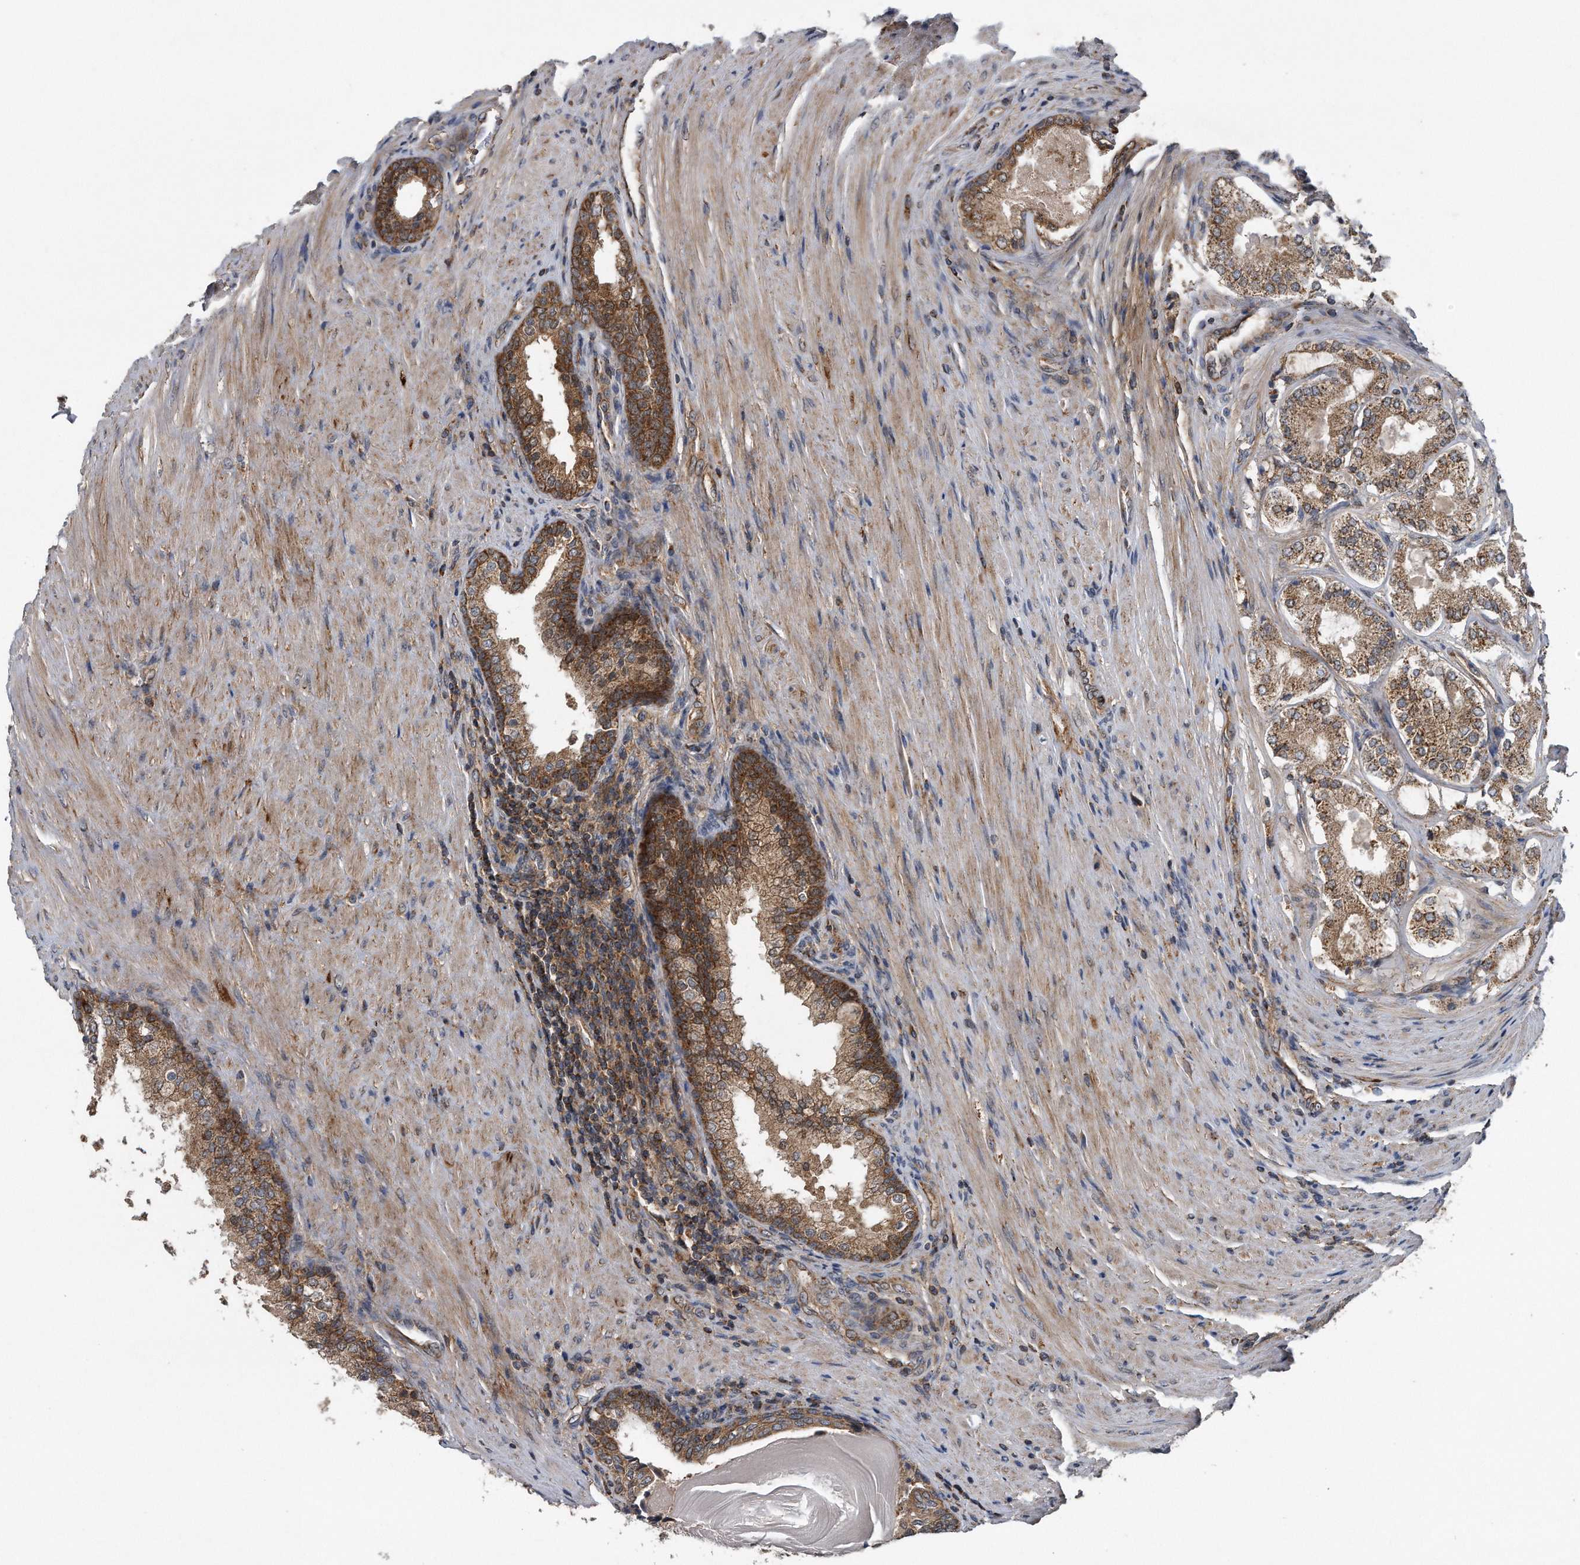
{"staining": {"intensity": "moderate", "quantity": ">75%", "location": "cytoplasmic/membranous"}, "tissue": "prostate cancer", "cell_type": "Tumor cells", "image_type": "cancer", "snomed": [{"axis": "morphology", "description": "Adenocarcinoma, High grade"}, {"axis": "topography", "description": "Prostate"}], "caption": "DAB immunohistochemical staining of adenocarcinoma (high-grade) (prostate) demonstrates moderate cytoplasmic/membranous protein staining in about >75% of tumor cells.", "gene": "ALPK2", "patient": {"sex": "male", "age": 60}}